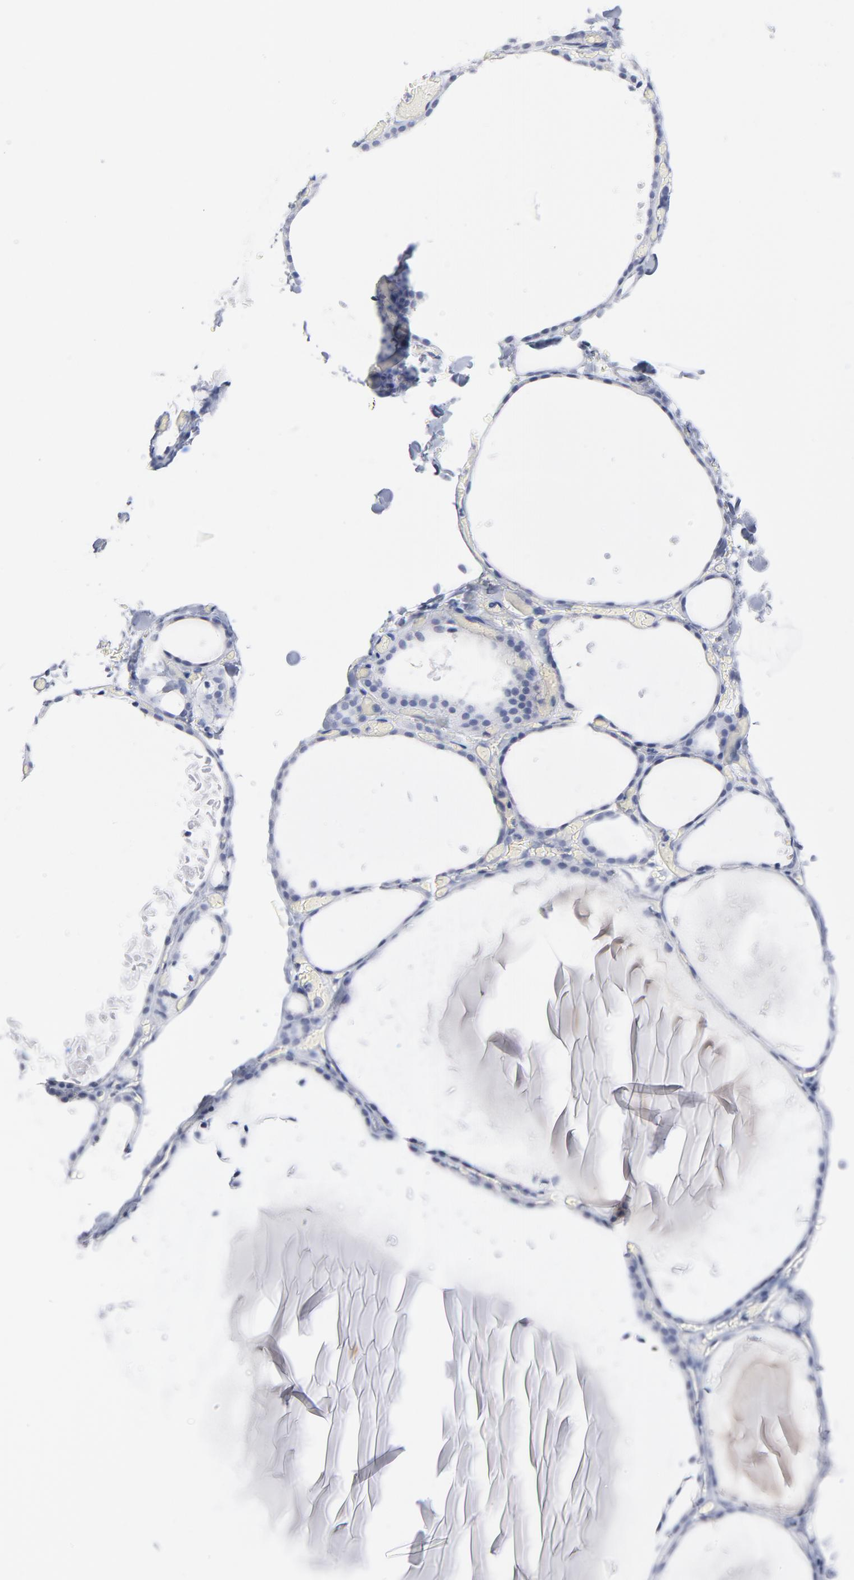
{"staining": {"intensity": "negative", "quantity": "none", "location": "none"}, "tissue": "thyroid gland", "cell_type": "Glandular cells", "image_type": "normal", "snomed": [{"axis": "morphology", "description": "Normal tissue, NOS"}, {"axis": "topography", "description": "Thyroid gland"}], "caption": "This is a image of immunohistochemistry (IHC) staining of unremarkable thyroid gland, which shows no positivity in glandular cells. (DAB immunohistochemistry (IHC) with hematoxylin counter stain).", "gene": "P2RY8", "patient": {"sex": "female", "age": 22}}